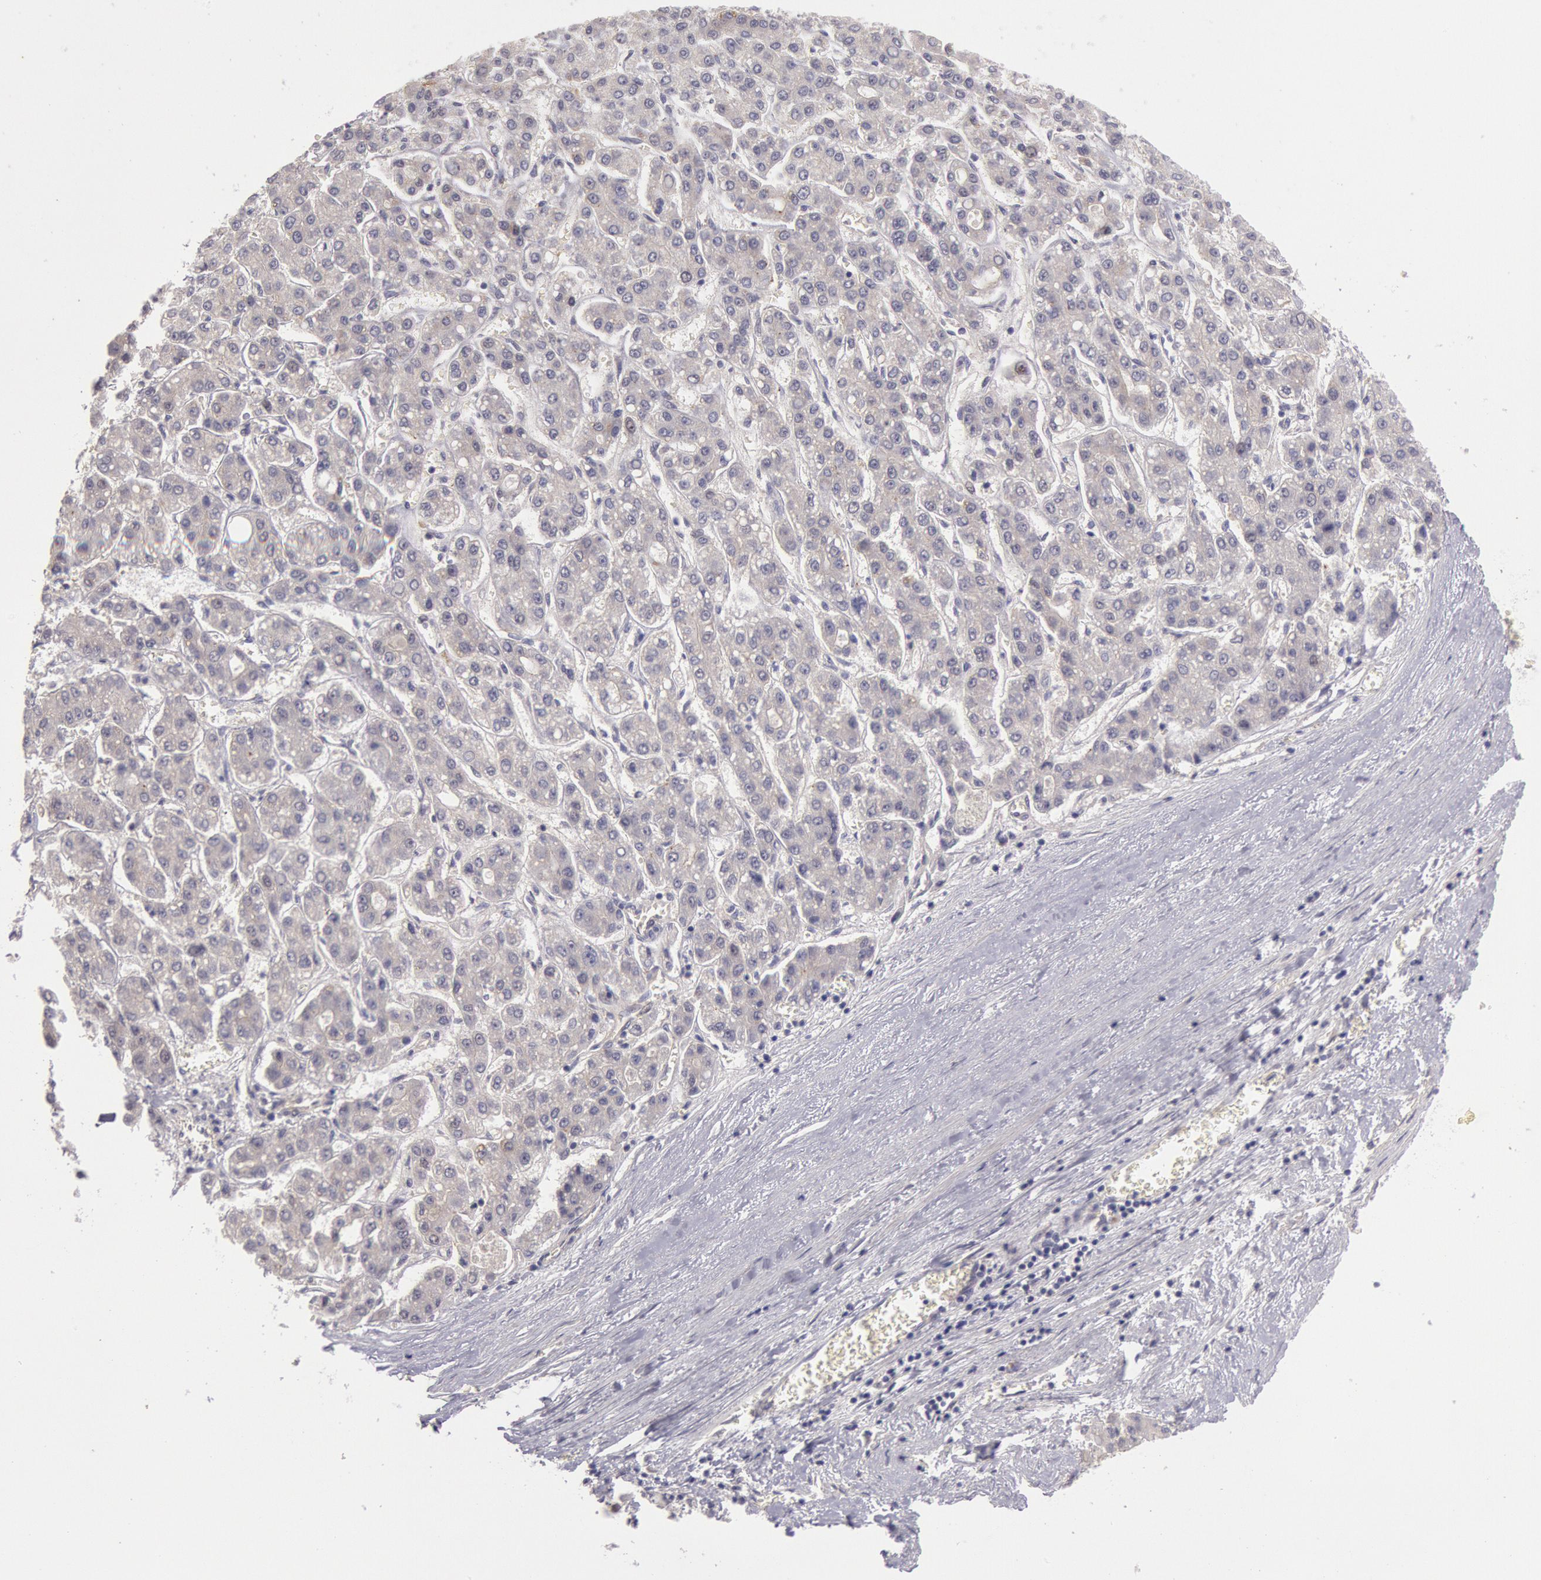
{"staining": {"intensity": "negative", "quantity": "none", "location": "none"}, "tissue": "liver cancer", "cell_type": "Tumor cells", "image_type": "cancer", "snomed": [{"axis": "morphology", "description": "Carcinoma, Hepatocellular, NOS"}, {"axis": "topography", "description": "Liver"}], "caption": "An immunohistochemistry photomicrograph of liver cancer (hepatocellular carcinoma) is shown. There is no staining in tumor cells of liver cancer (hepatocellular carcinoma).", "gene": "AMOTL1", "patient": {"sex": "male", "age": 69}}